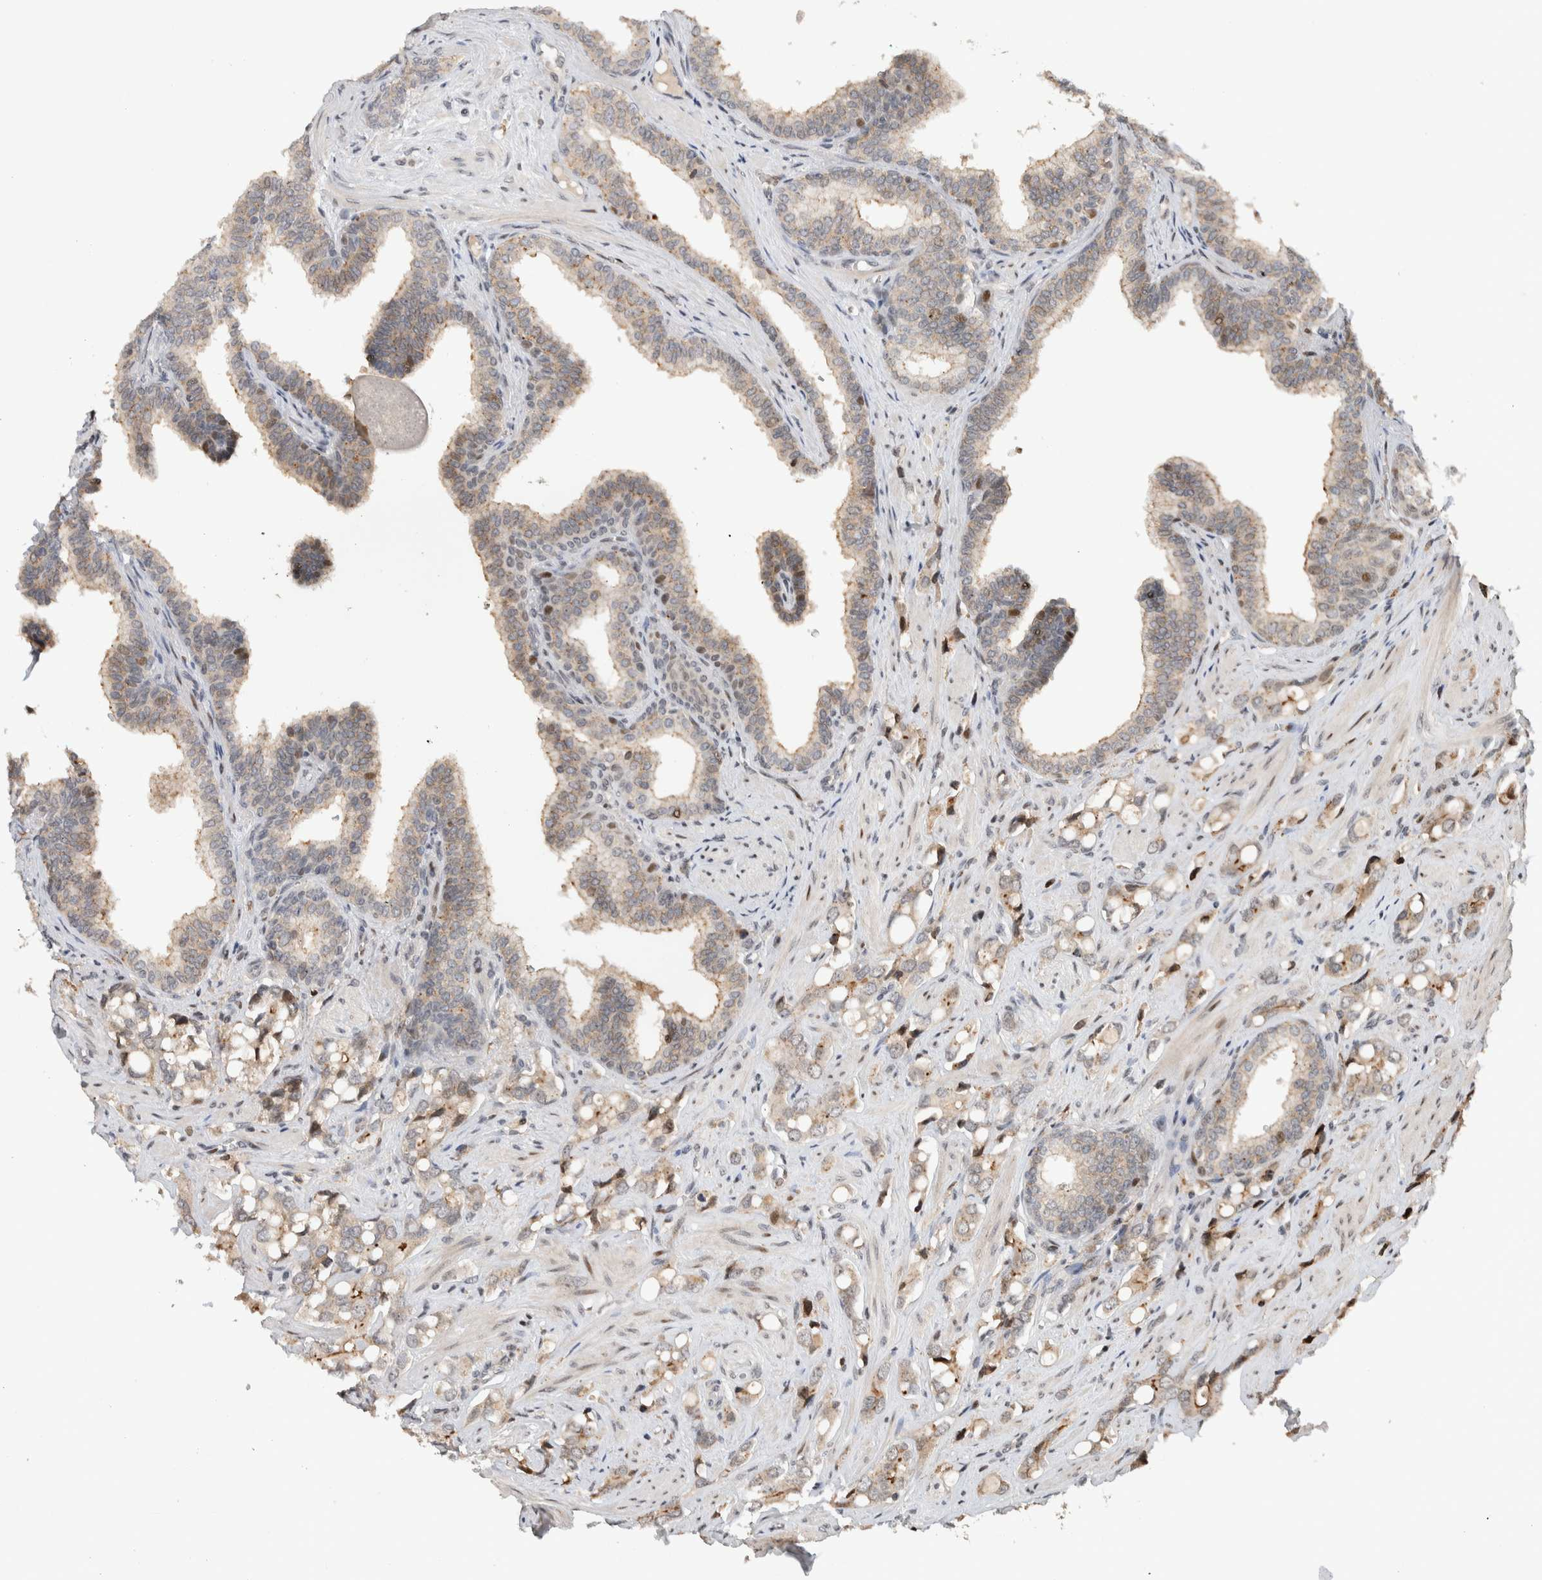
{"staining": {"intensity": "moderate", "quantity": "<25%", "location": "cytoplasmic/membranous,nuclear"}, "tissue": "prostate cancer", "cell_type": "Tumor cells", "image_type": "cancer", "snomed": [{"axis": "morphology", "description": "Adenocarcinoma, High grade"}, {"axis": "topography", "description": "Prostate"}], "caption": "Moderate cytoplasmic/membranous and nuclear protein staining is seen in about <25% of tumor cells in prostate high-grade adenocarcinoma. (DAB IHC, brown staining for protein, blue staining for nuclei).", "gene": "ZNF521", "patient": {"sex": "male", "age": 52}}